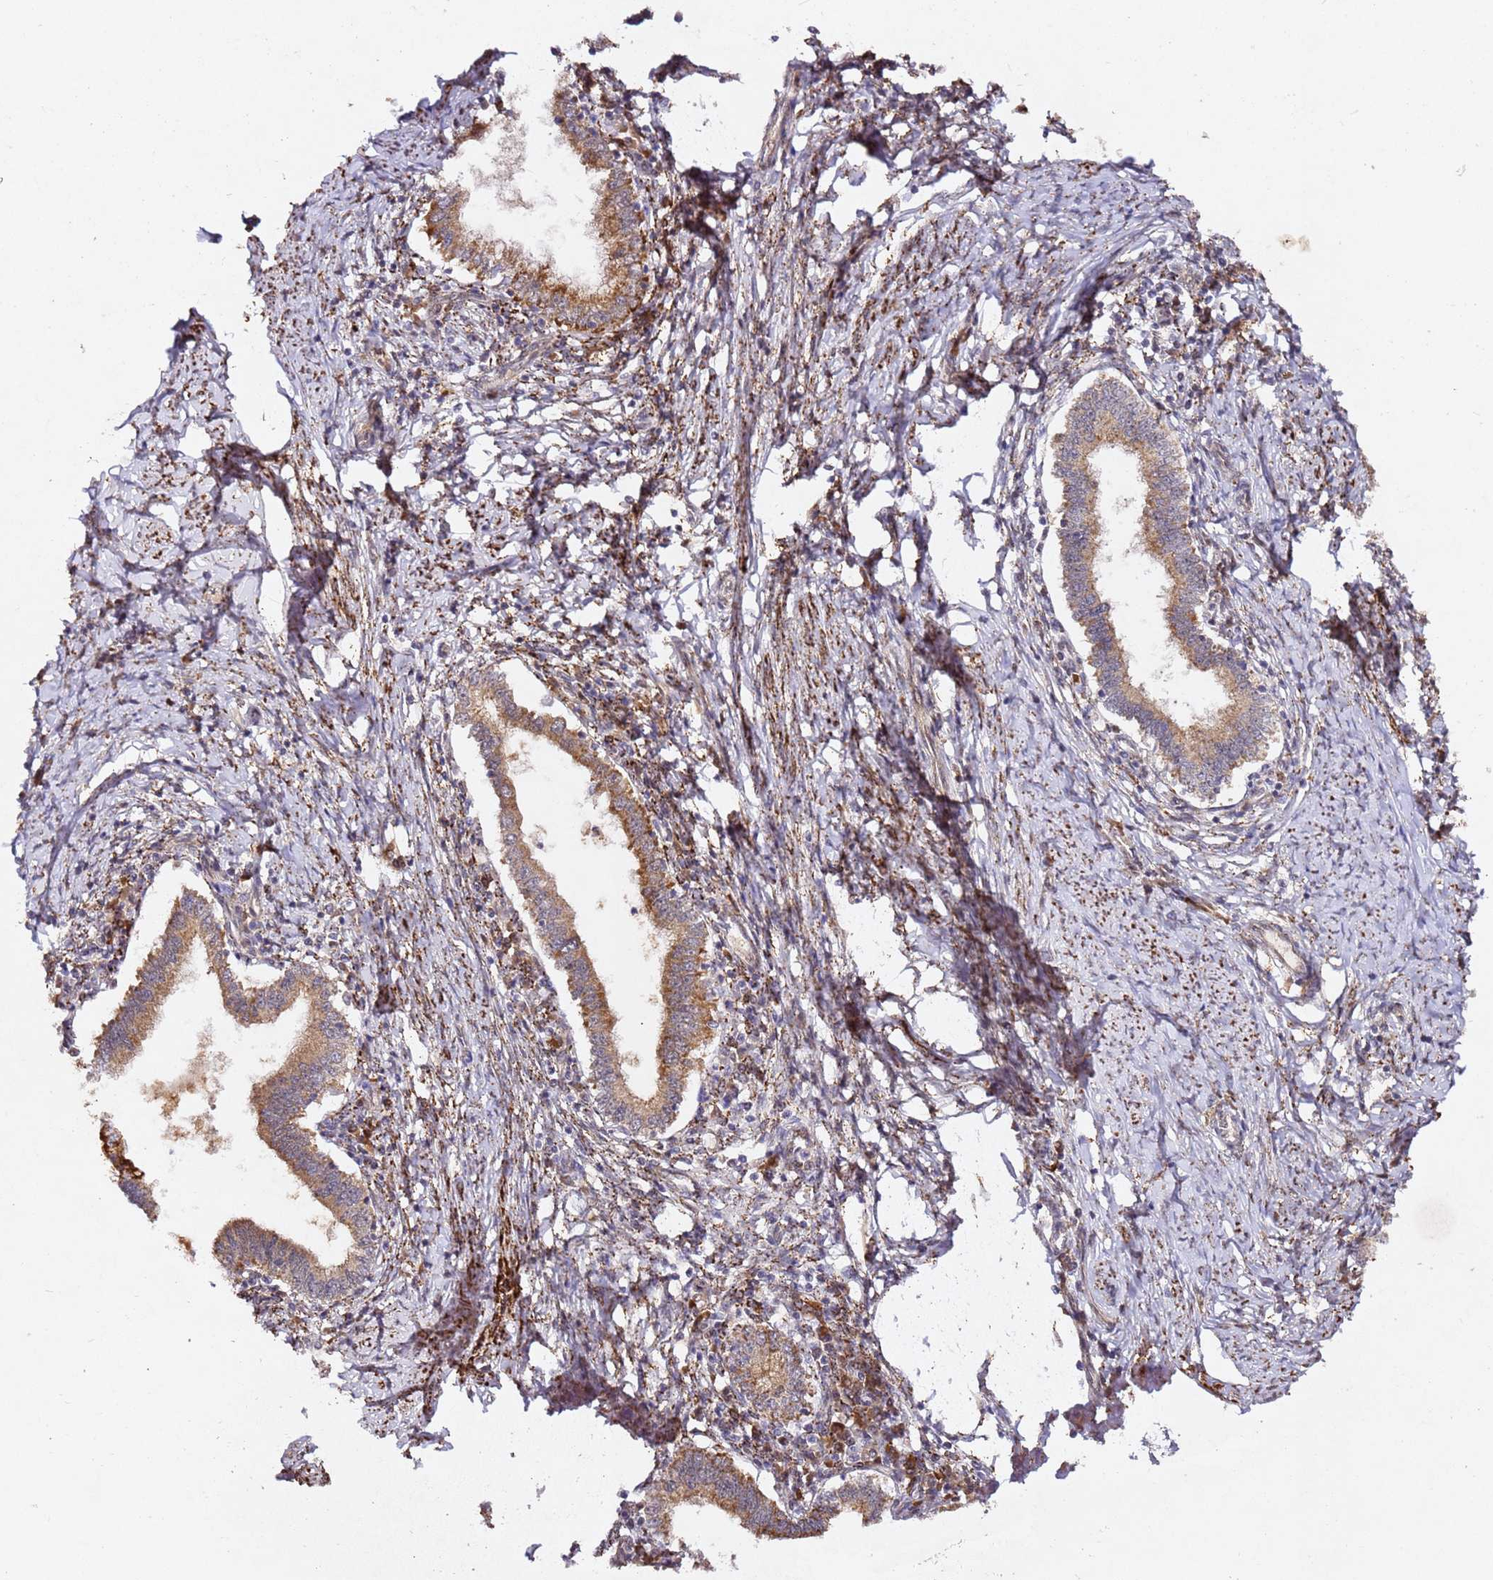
{"staining": {"intensity": "moderate", "quantity": ">75%", "location": "cytoplasmic/membranous"}, "tissue": "cervical cancer", "cell_type": "Tumor cells", "image_type": "cancer", "snomed": [{"axis": "morphology", "description": "Adenocarcinoma, NOS"}, {"axis": "topography", "description": "Cervix"}], "caption": "This is an image of immunohistochemistry (IHC) staining of cervical adenocarcinoma, which shows moderate expression in the cytoplasmic/membranous of tumor cells.", "gene": "ALG11", "patient": {"sex": "female", "age": 36}}